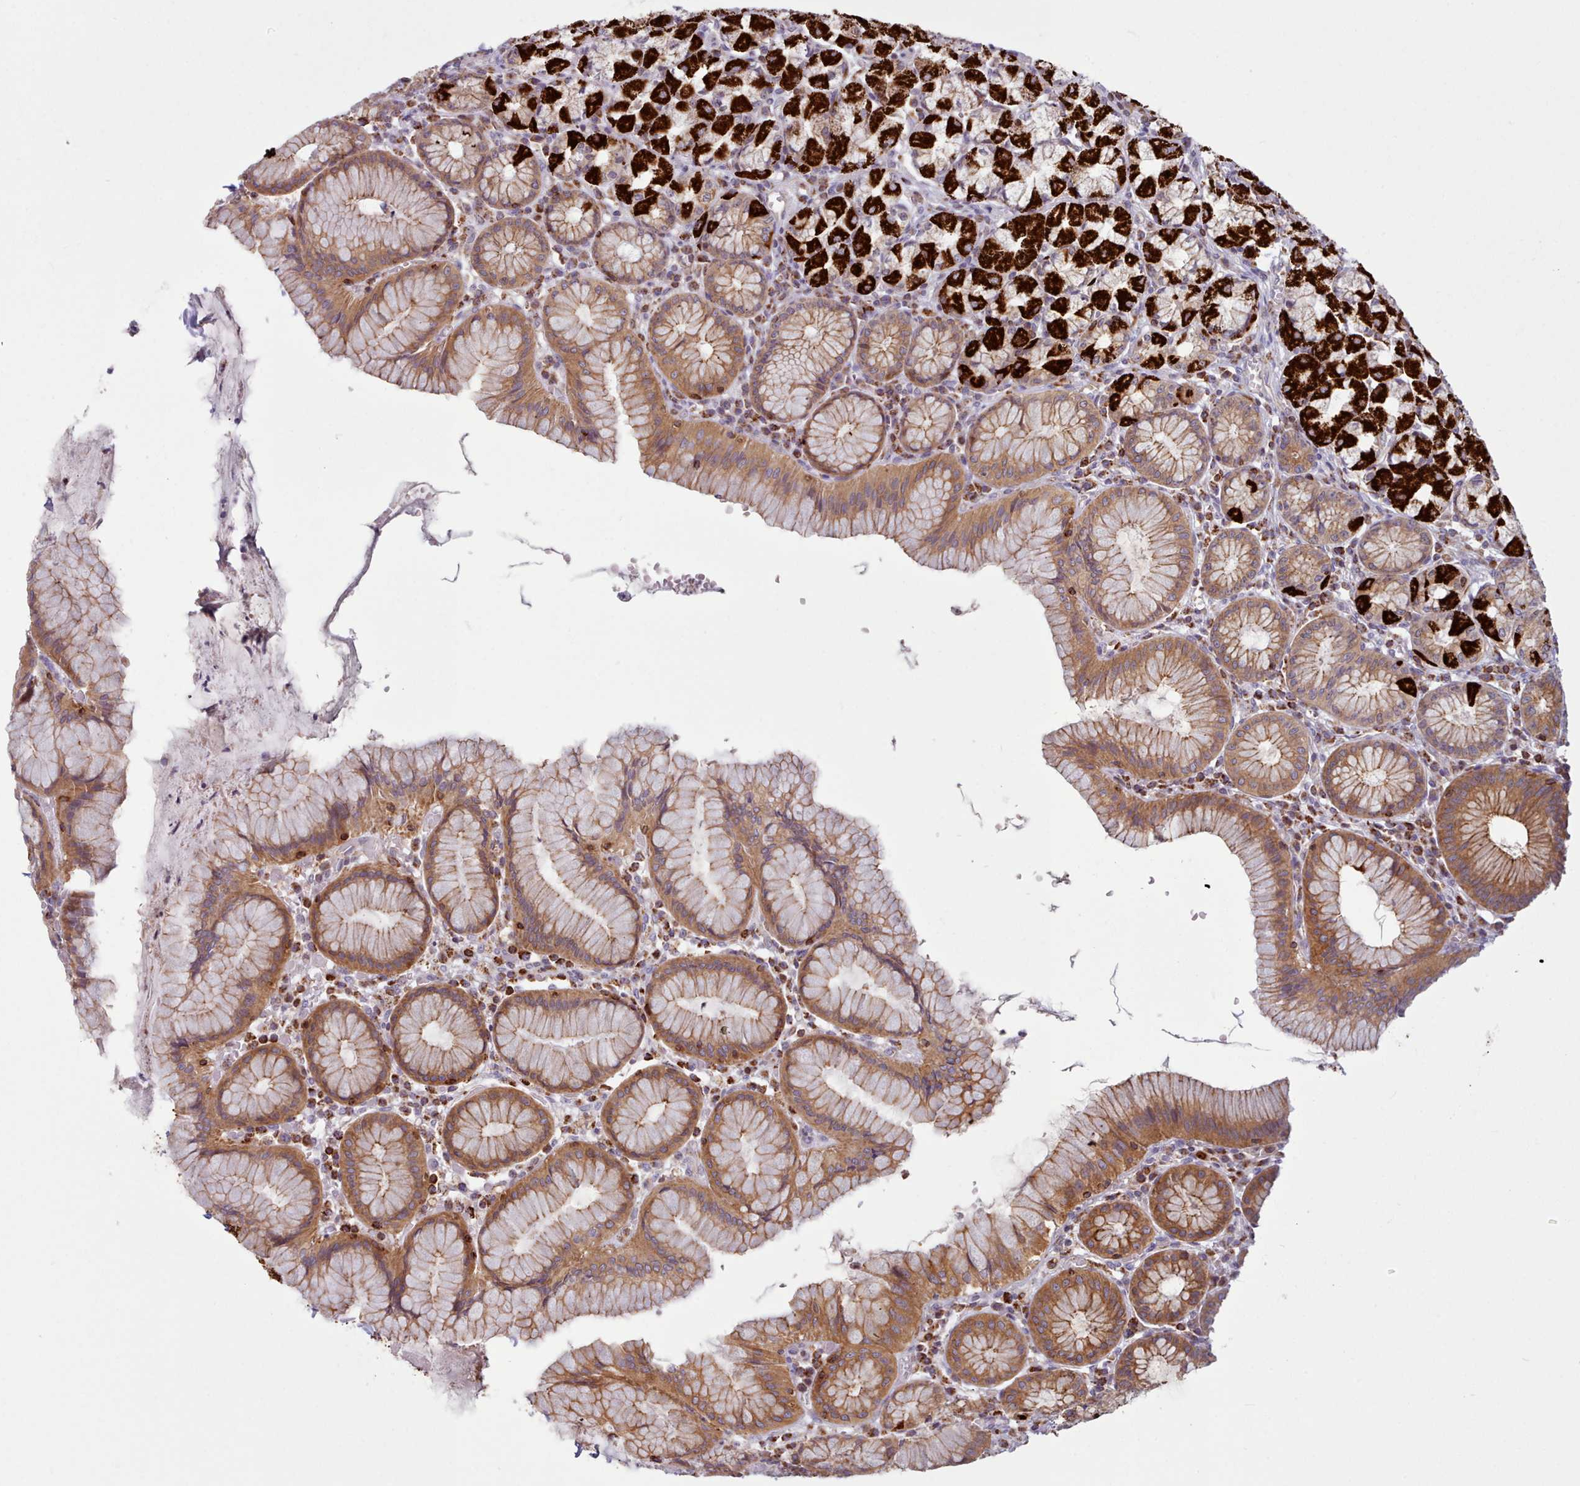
{"staining": {"intensity": "strong", "quantity": ">75%", "location": "cytoplasmic/membranous"}, "tissue": "stomach", "cell_type": "Glandular cells", "image_type": "normal", "snomed": [{"axis": "morphology", "description": "Normal tissue, NOS"}, {"axis": "topography", "description": "Stomach"}], "caption": "Stomach stained with IHC demonstrates strong cytoplasmic/membranous staining in approximately >75% of glandular cells.", "gene": "CRYBG1", "patient": {"sex": "male", "age": 55}}